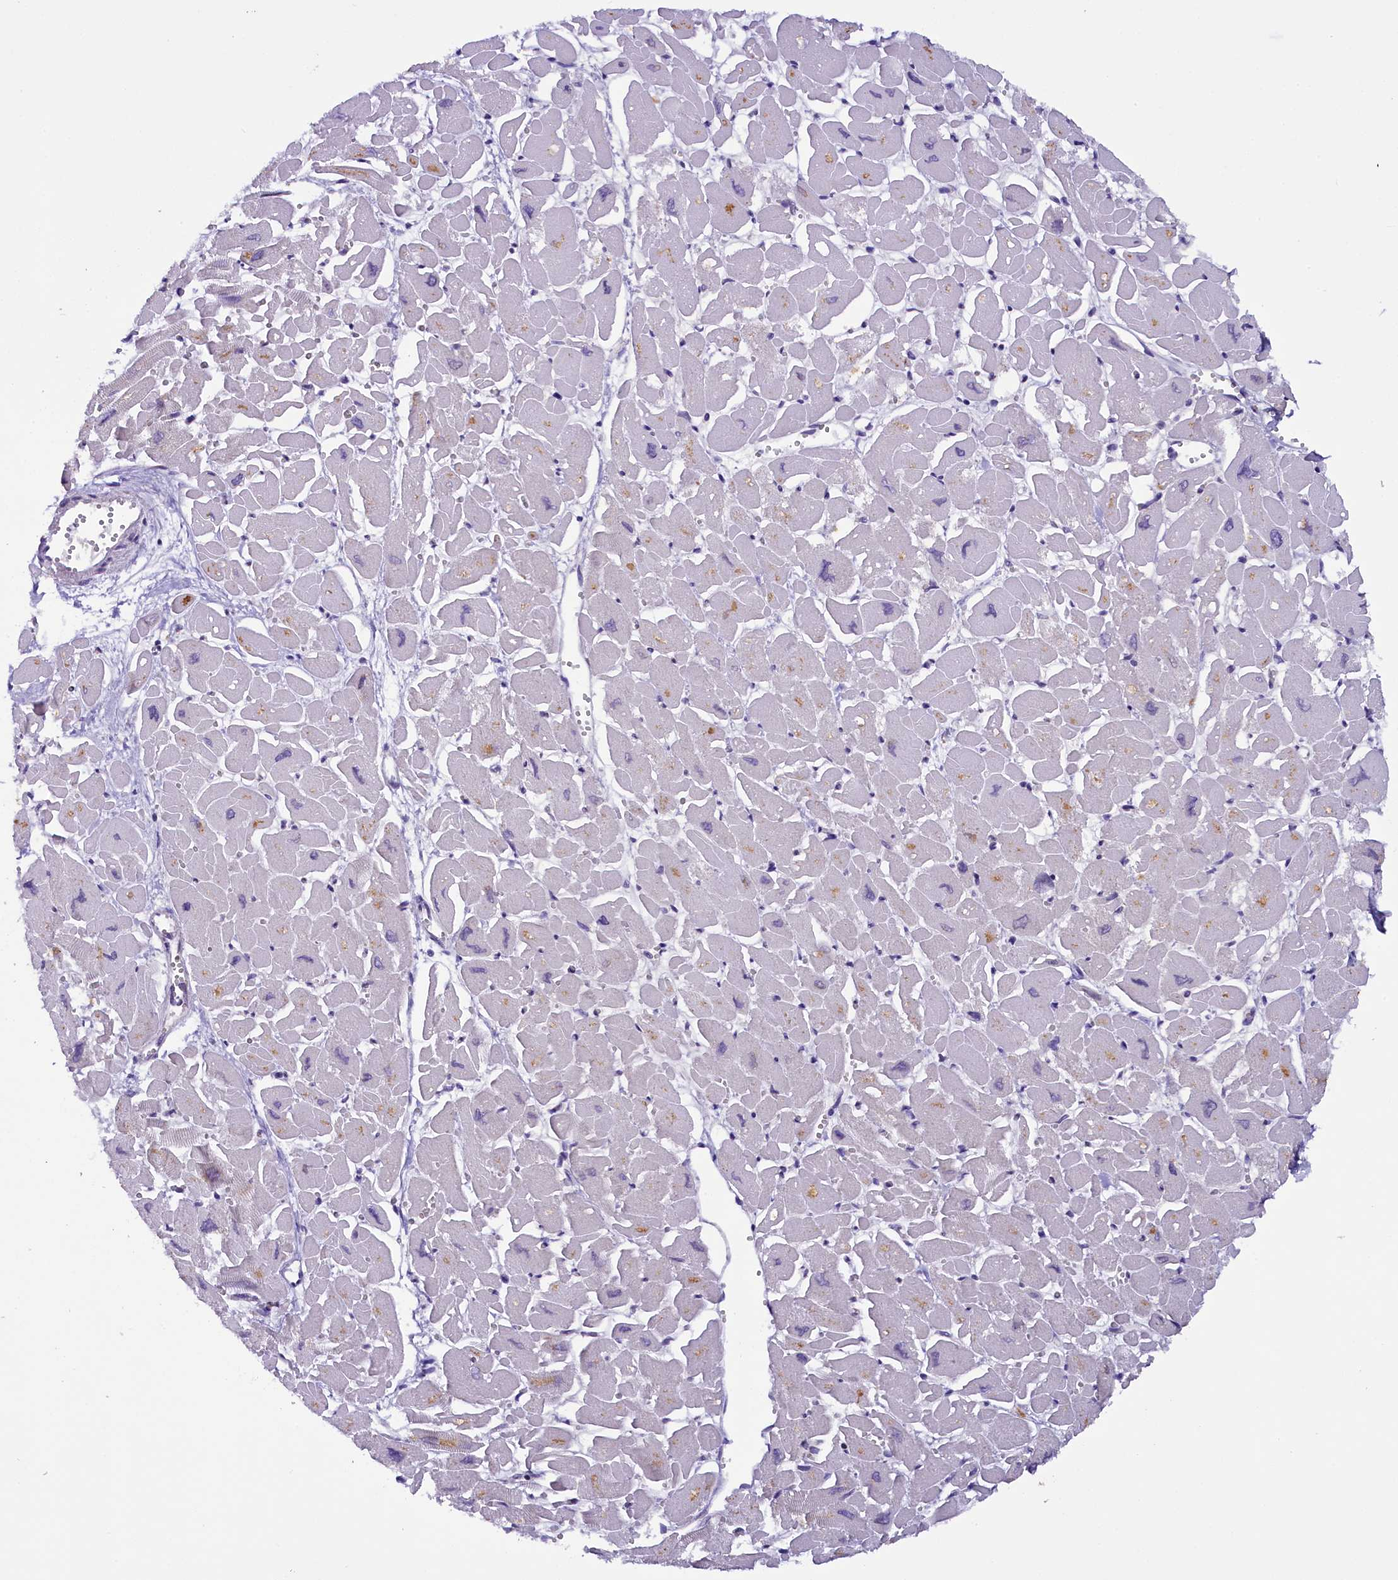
{"staining": {"intensity": "negative", "quantity": "none", "location": "none"}, "tissue": "heart muscle", "cell_type": "Cardiomyocytes", "image_type": "normal", "snomed": [{"axis": "morphology", "description": "Normal tissue, NOS"}, {"axis": "topography", "description": "Heart"}], "caption": "IHC of normal heart muscle reveals no positivity in cardiomyocytes. (Stains: DAB (3,3'-diaminobenzidine) IHC with hematoxylin counter stain, Microscopy: brightfield microscopy at high magnification).", "gene": "IQCN", "patient": {"sex": "male", "age": 54}}